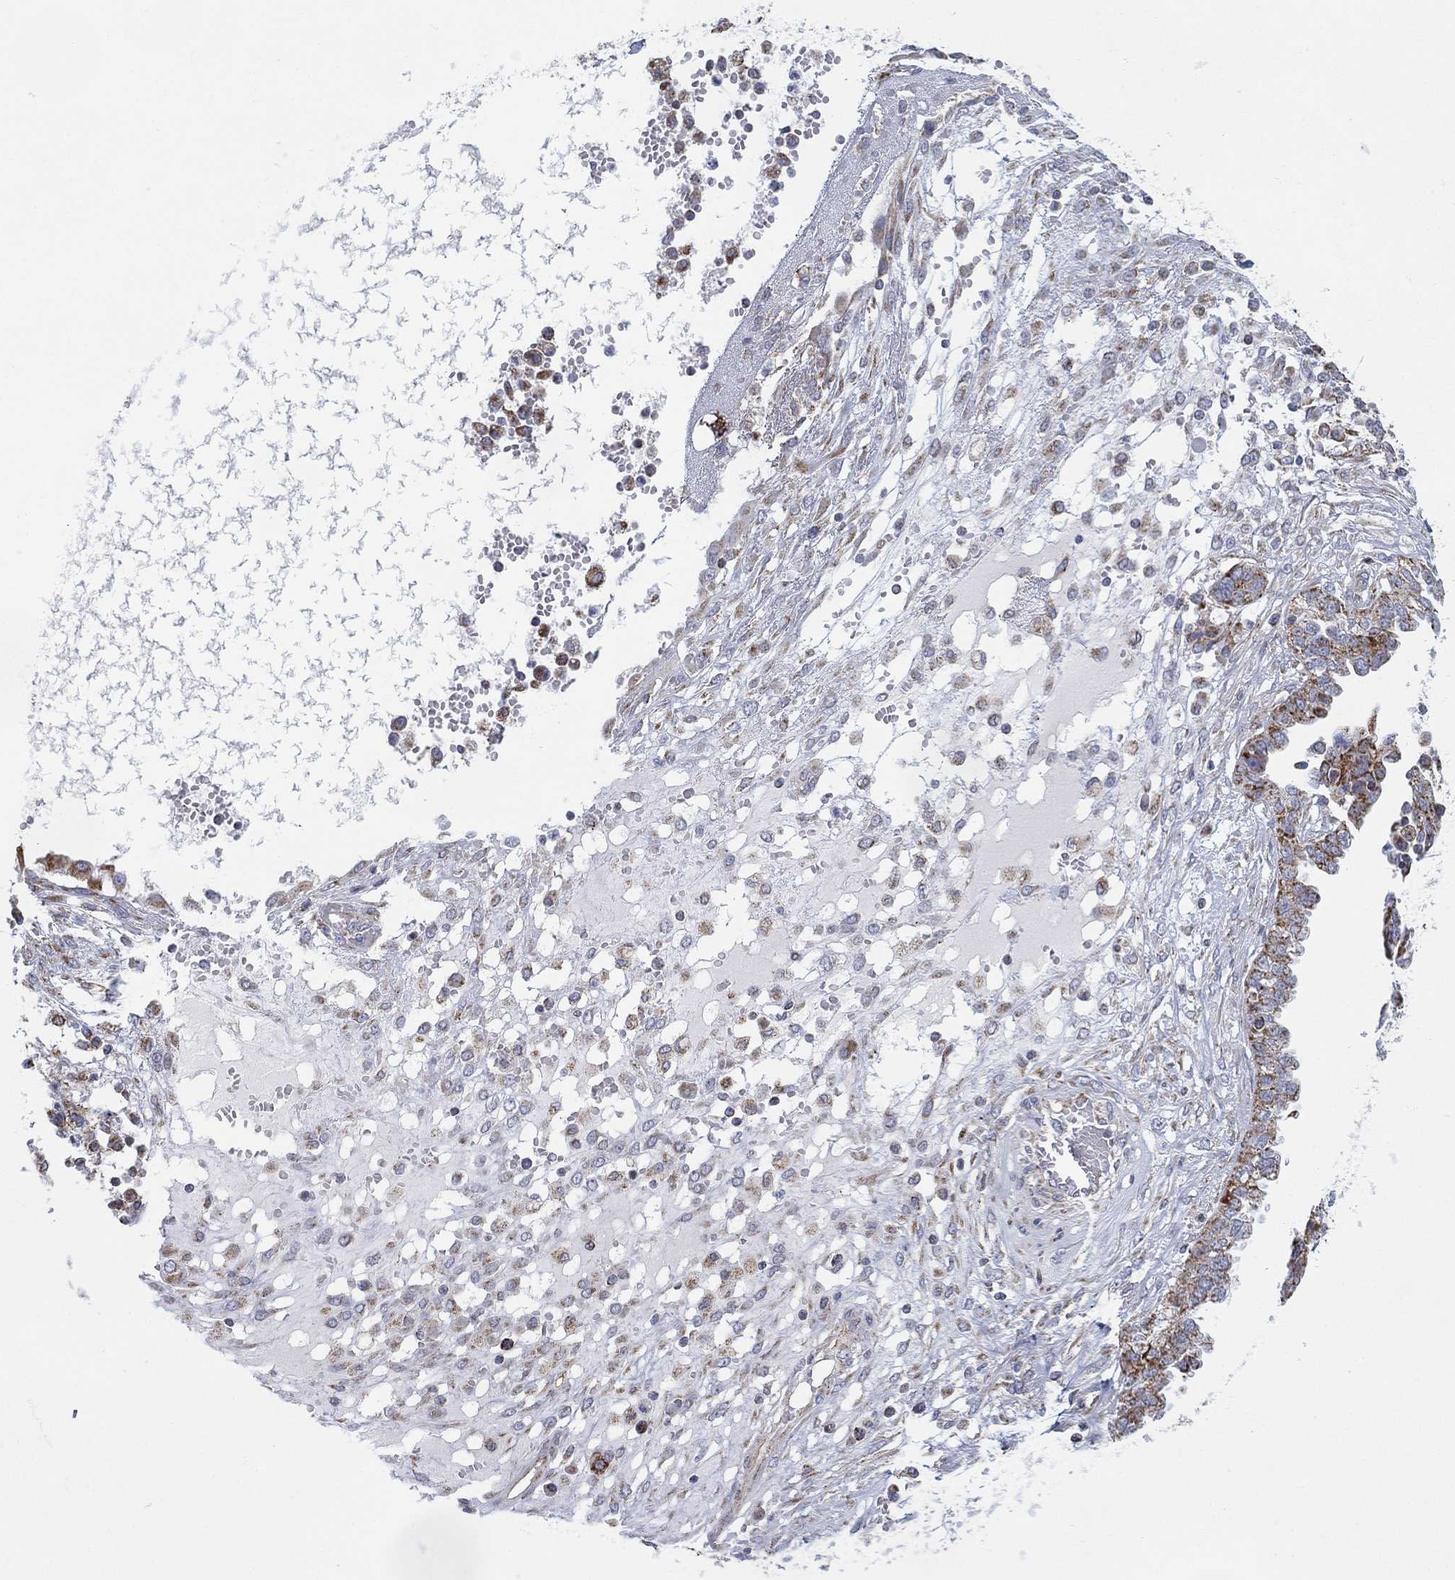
{"staining": {"intensity": "moderate", "quantity": "25%-75%", "location": "cytoplasmic/membranous"}, "tissue": "ovarian cancer", "cell_type": "Tumor cells", "image_type": "cancer", "snomed": [{"axis": "morphology", "description": "Cystadenocarcinoma, serous, NOS"}, {"axis": "topography", "description": "Ovary"}], "caption": "Immunohistochemistry micrograph of ovarian serous cystadenocarcinoma stained for a protein (brown), which reveals medium levels of moderate cytoplasmic/membranous expression in about 25%-75% of tumor cells.", "gene": "INA", "patient": {"sex": "female", "age": 67}}